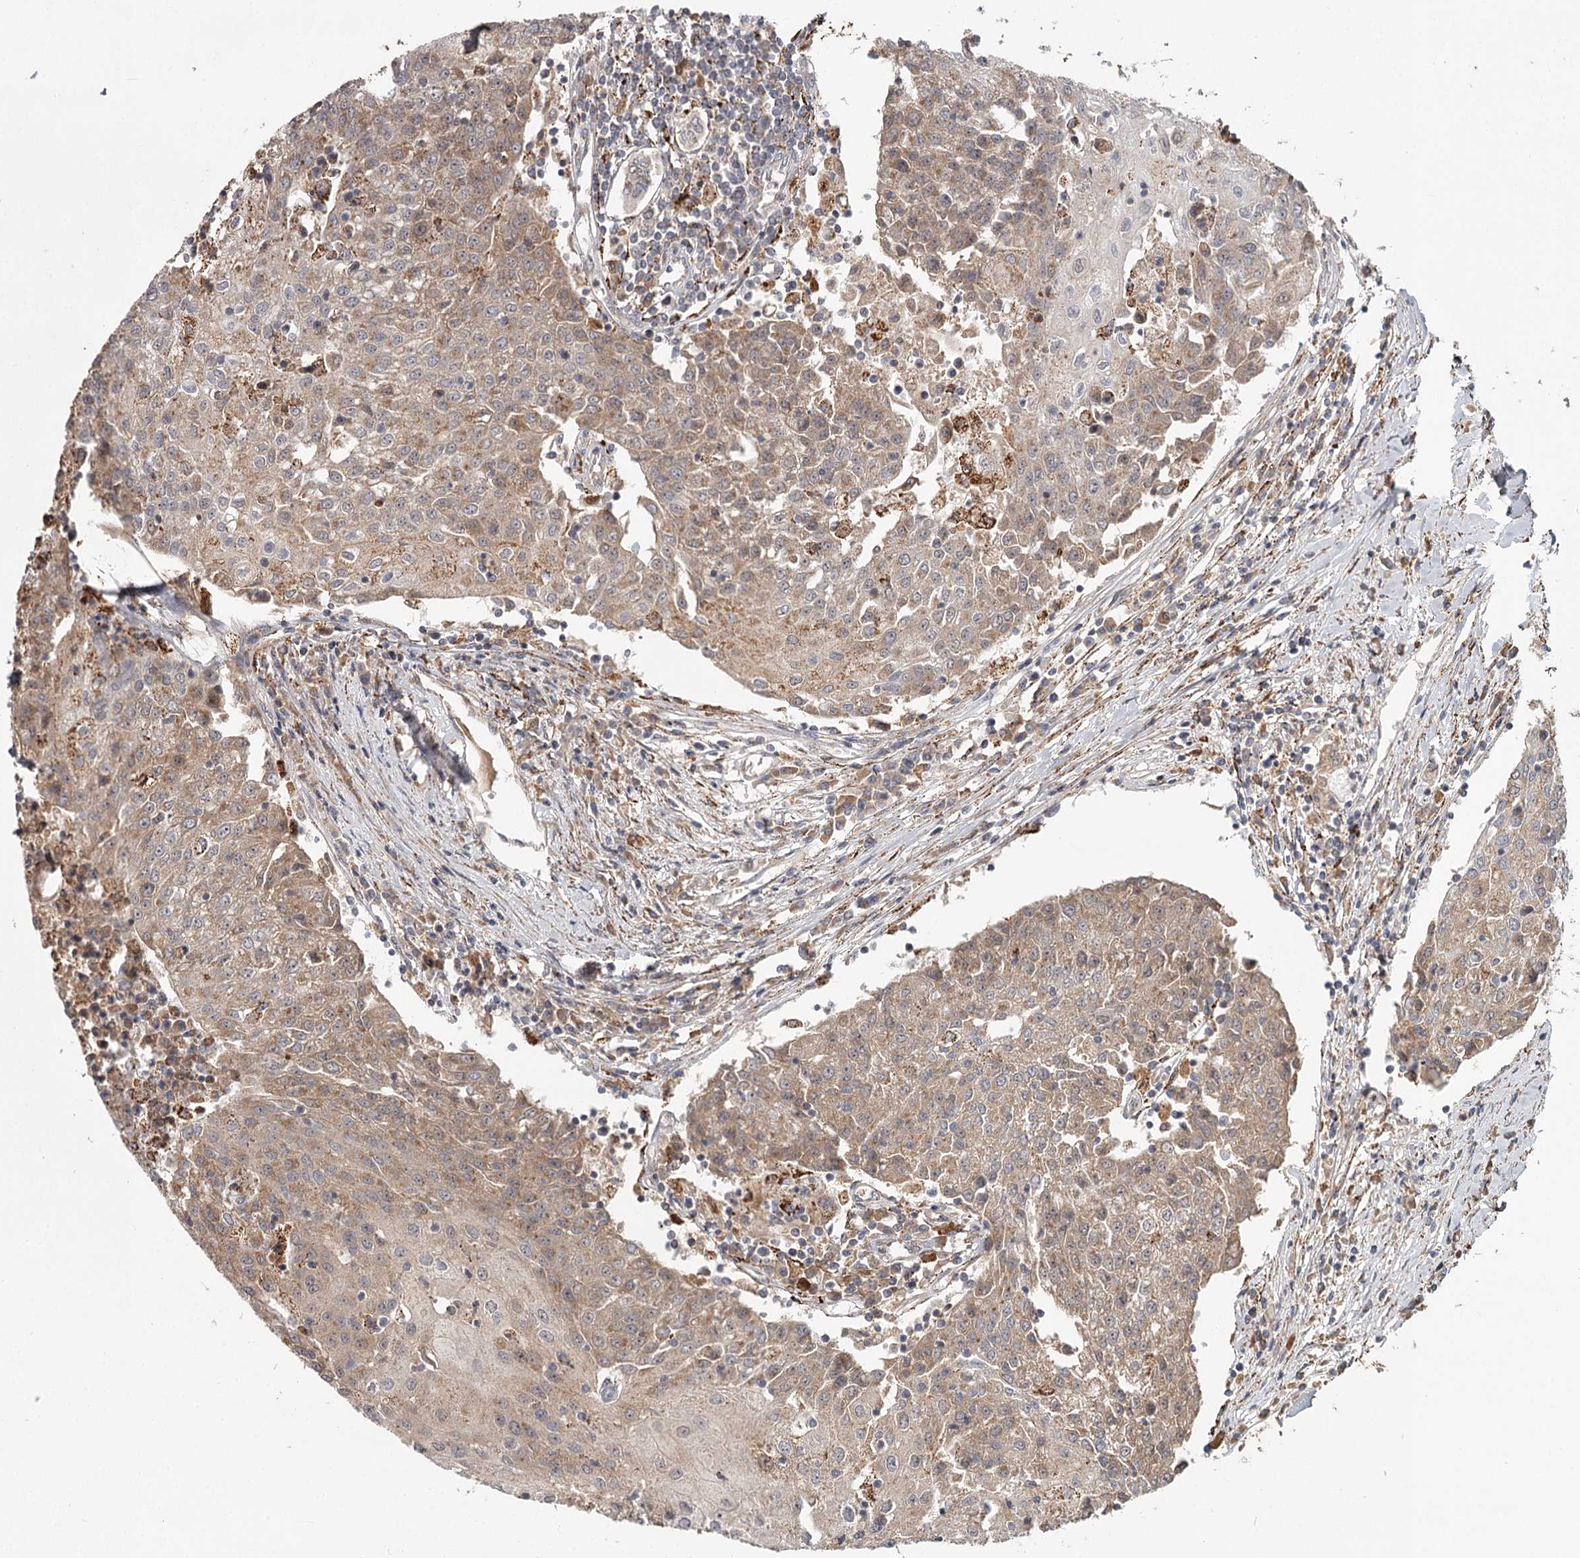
{"staining": {"intensity": "weak", "quantity": ">75%", "location": "cytoplasmic/membranous"}, "tissue": "urothelial cancer", "cell_type": "Tumor cells", "image_type": "cancer", "snomed": [{"axis": "morphology", "description": "Urothelial carcinoma, High grade"}, {"axis": "topography", "description": "Urinary bladder"}], "caption": "Urothelial cancer was stained to show a protein in brown. There is low levels of weak cytoplasmic/membranous positivity in approximately >75% of tumor cells.", "gene": "CDC123", "patient": {"sex": "female", "age": 85}}